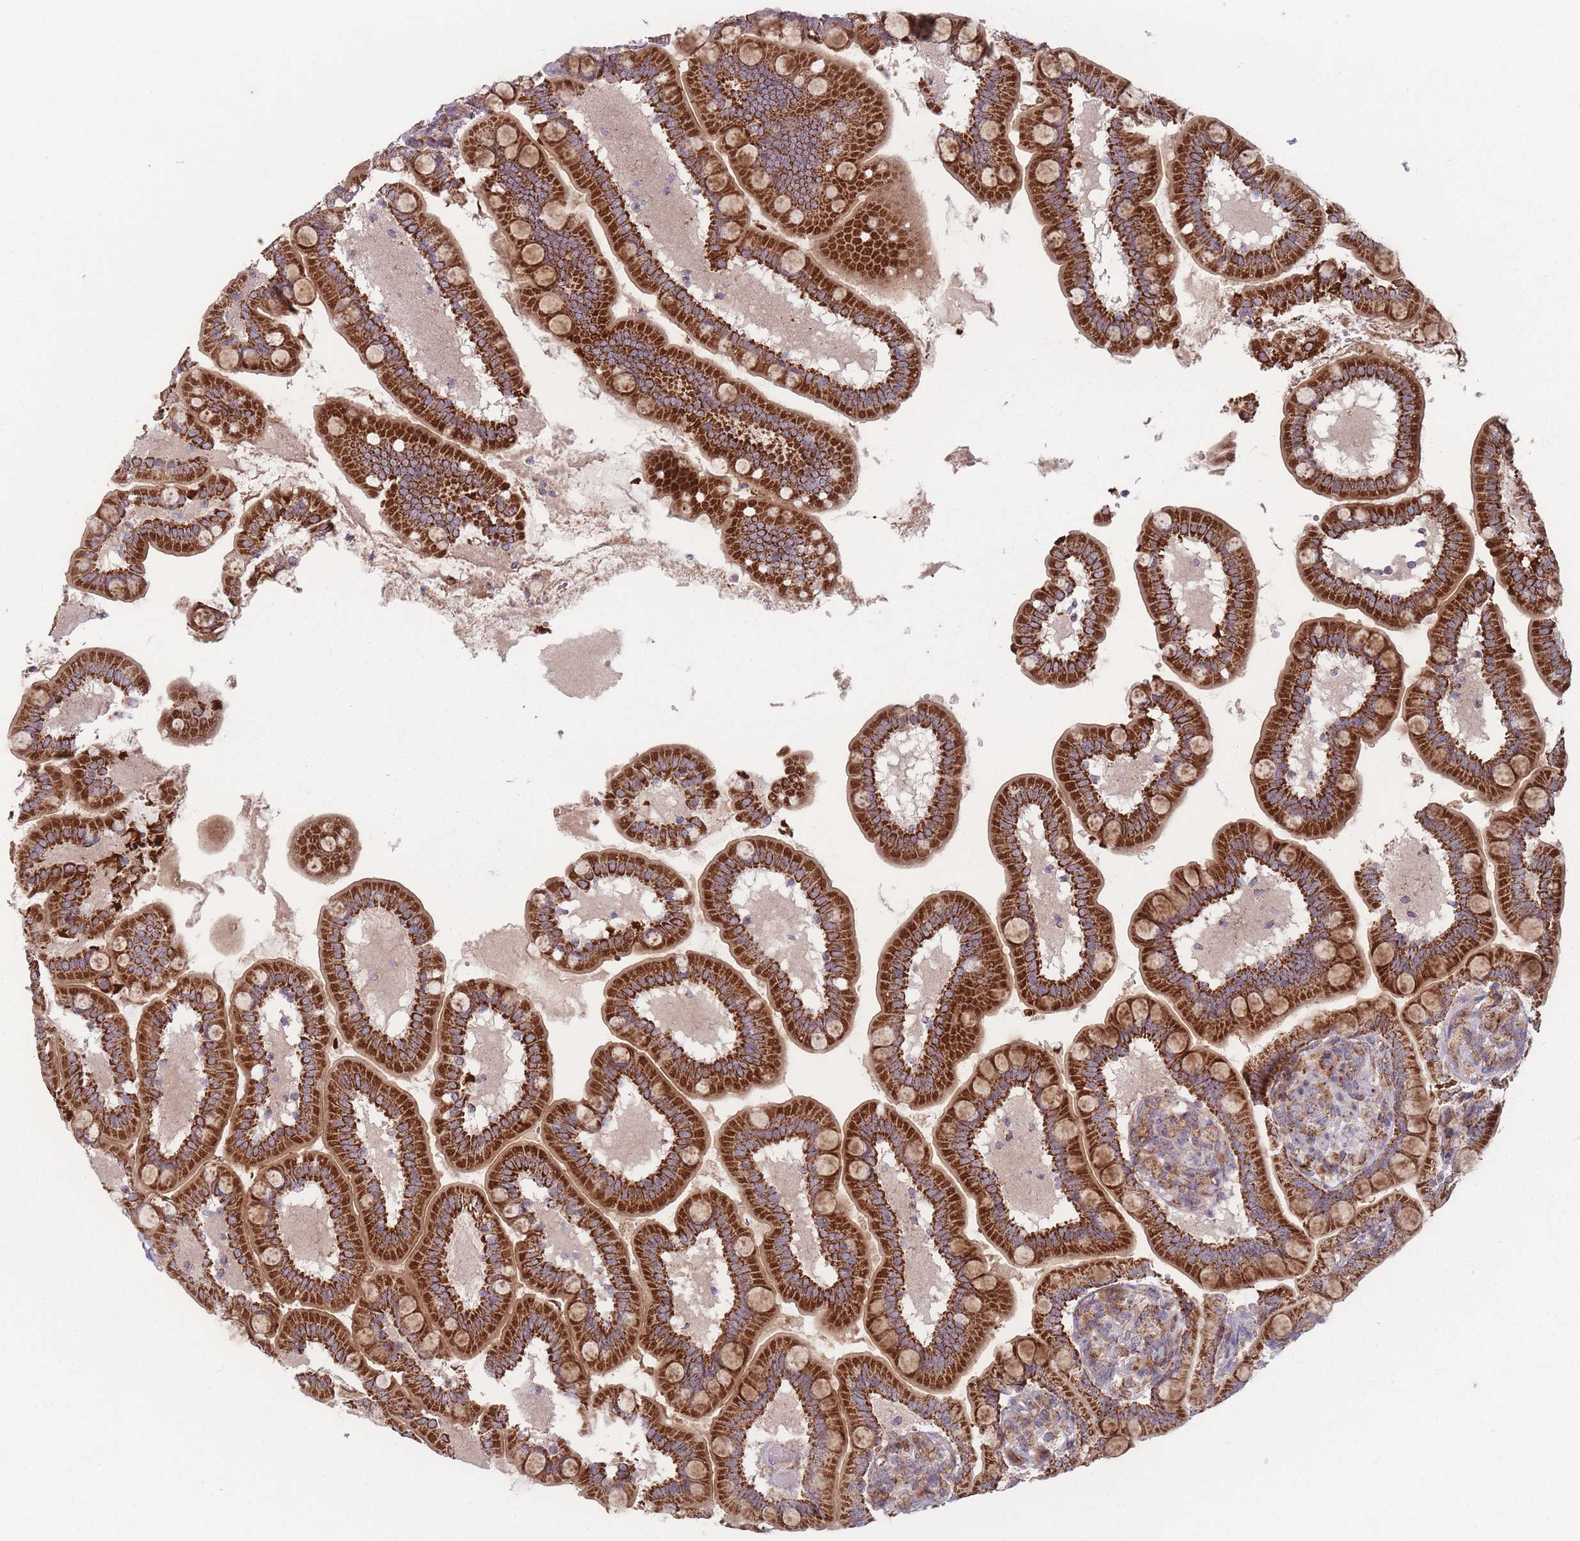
{"staining": {"intensity": "strong", "quantity": ">75%", "location": "cytoplasmic/membranous"}, "tissue": "small intestine", "cell_type": "Glandular cells", "image_type": "normal", "snomed": [{"axis": "morphology", "description": "Normal tissue, NOS"}, {"axis": "topography", "description": "Small intestine"}], "caption": "Small intestine was stained to show a protein in brown. There is high levels of strong cytoplasmic/membranous staining in approximately >75% of glandular cells. The staining is performed using DAB (3,3'-diaminobenzidine) brown chromogen to label protein expression. The nuclei are counter-stained blue using hematoxylin.", "gene": "OR10Q1", "patient": {"sex": "female", "age": 64}}